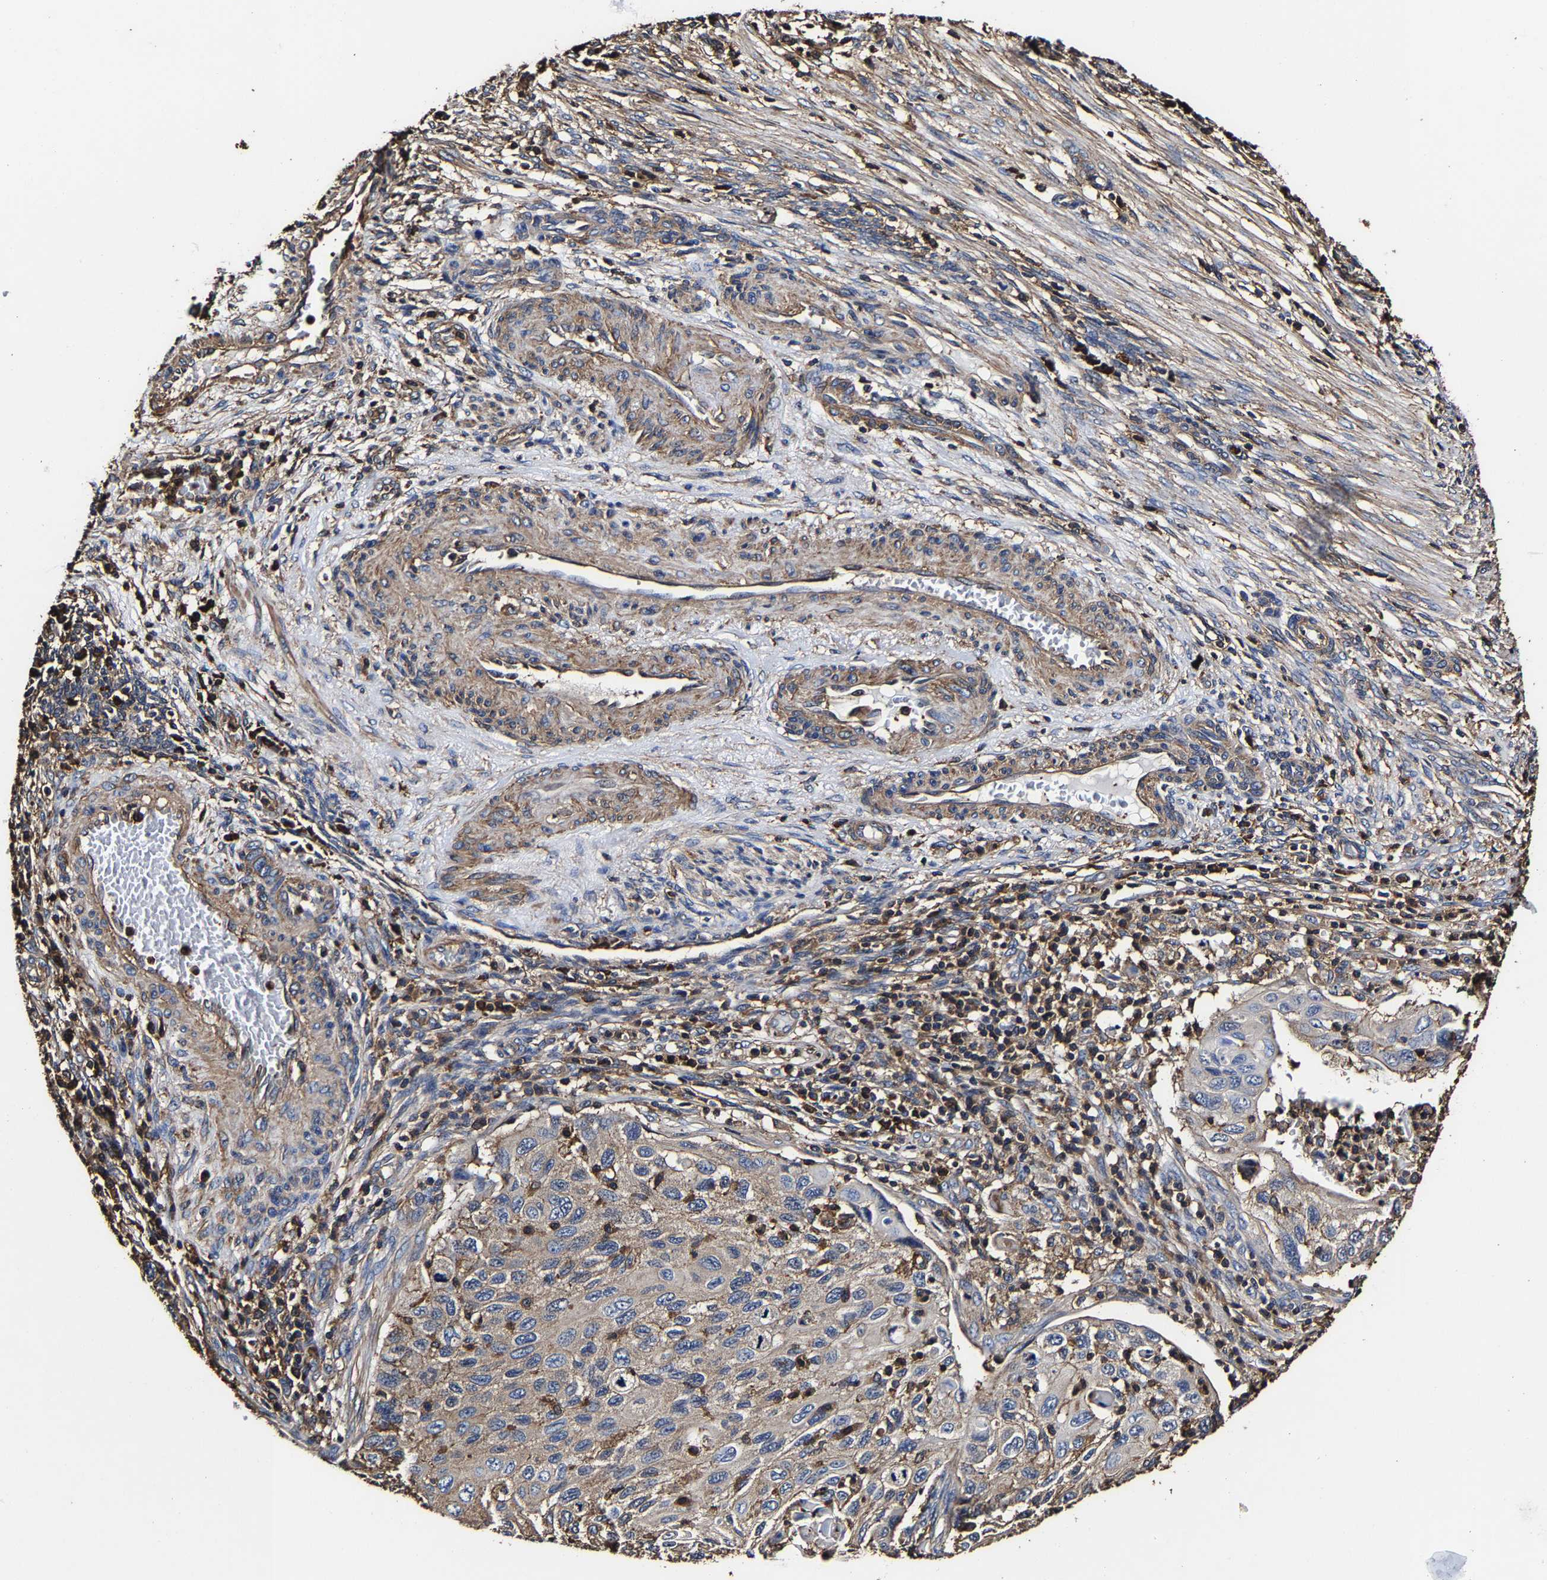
{"staining": {"intensity": "weak", "quantity": "25%-75%", "location": "cytoplasmic/membranous"}, "tissue": "cervical cancer", "cell_type": "Tumor cells", "image_type": "cancer", "snomed": [{"axis": "morphology", "description": "Squamous cell carcinoma, NOS"}, {"axis": "topography", "description": "Cervix"}], "caption": "A photomicrograph showing weak cytoplasmic/membranous expression in approximately 25%-75% of tumor cells in squamous cell carcinoma (cervical), as visualized by brown immunohistochemical staining.", "gene": "SSH3", "patient": {"sex": "female", "age": 70}}